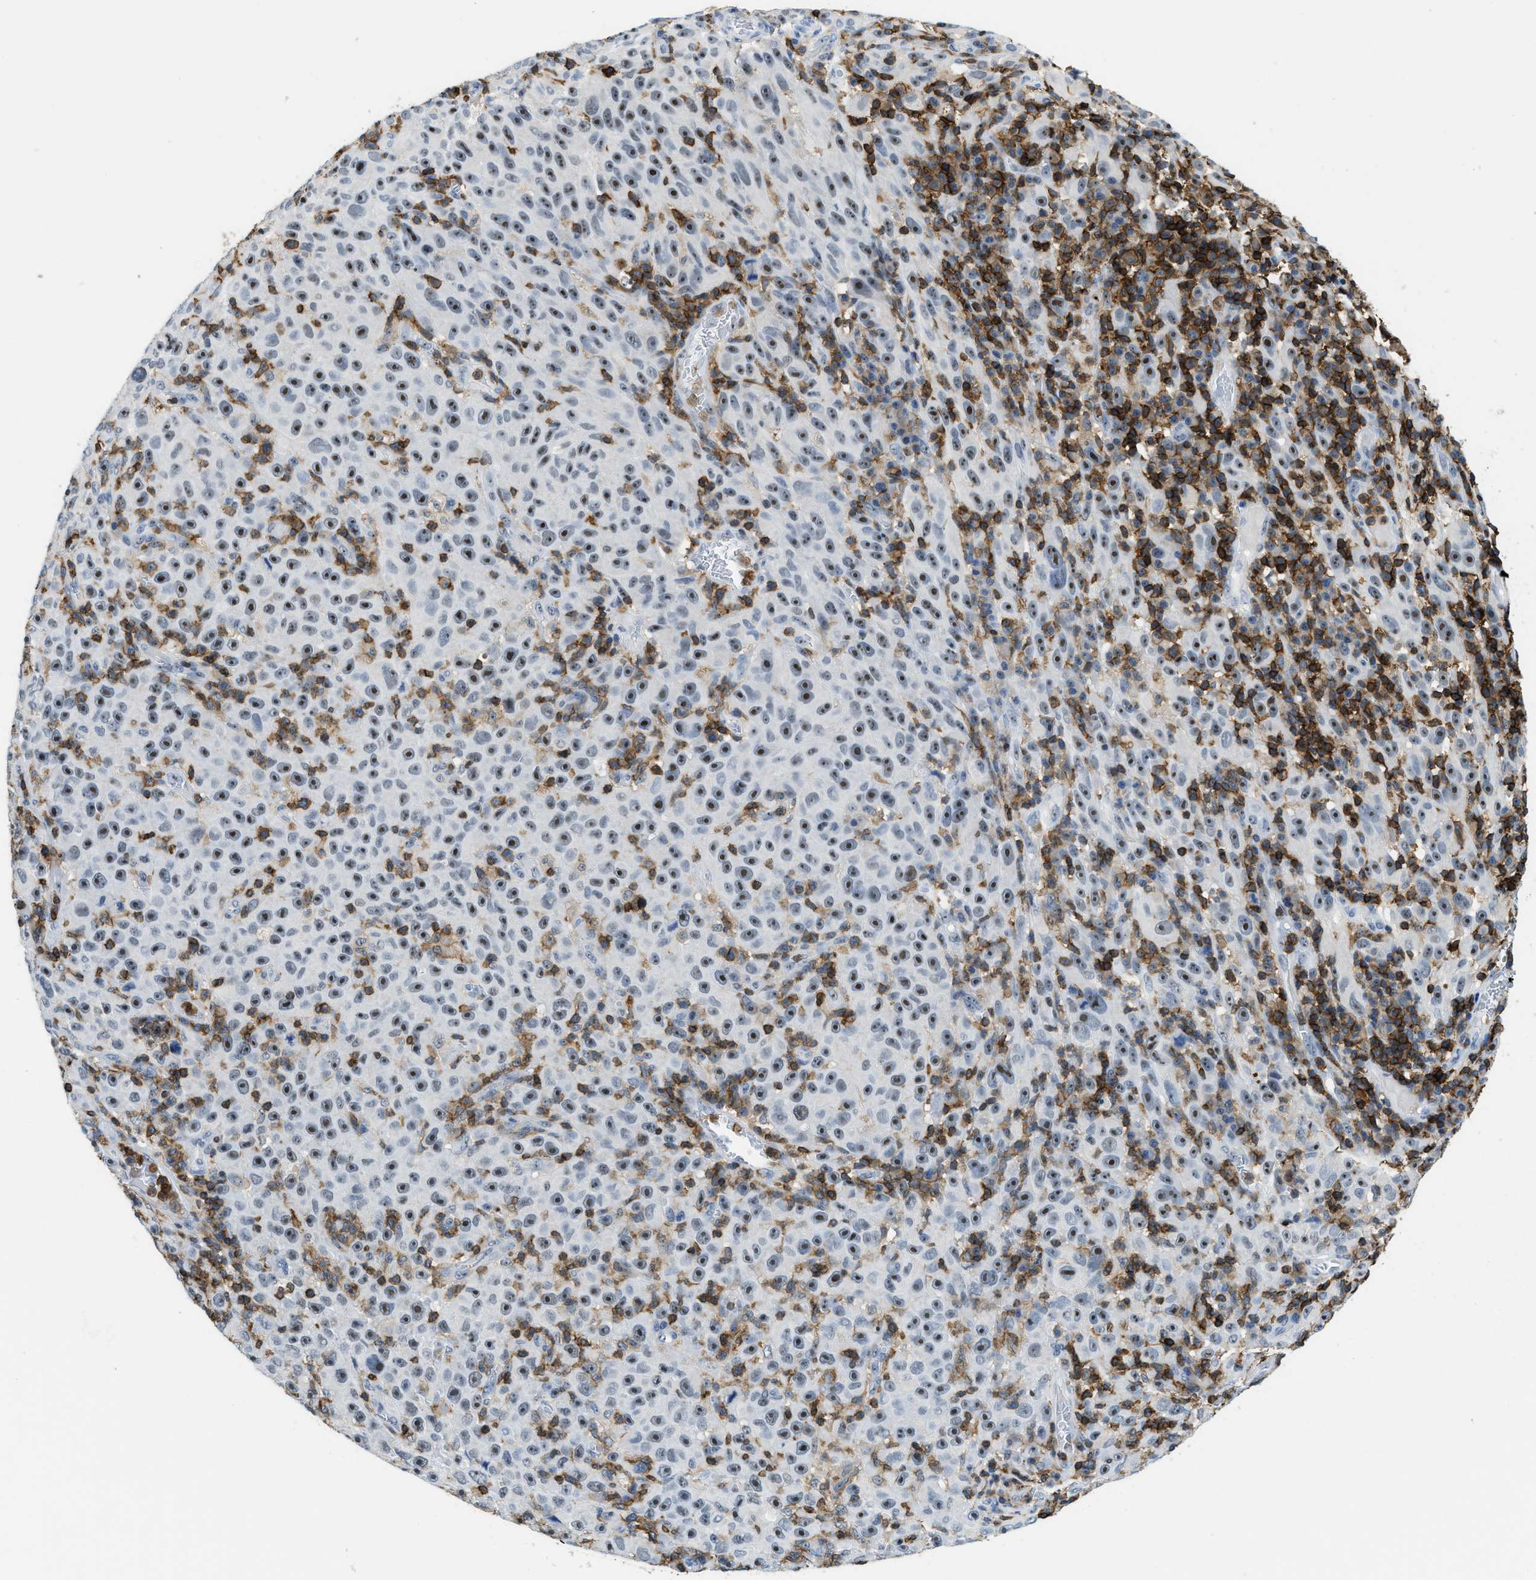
{"staining": {"intensity": "moderate", "quantity": "25%-75%", "location": "nuclear"}, "tissue": "melanoma", "cell_type": "Tumor cells", "image_type": "cancer", "snomed": [{"axis": "morphology", "description": "Malignant melanoma, NOS"}, {"axis": "topography", "description": "Skin"}], "caption": "Immunohistochemical staining of human malignant melanoma shows moderate nuclear protein staining in approximately 25%-75% of tumor cells. (Stains: DAB (3,3'-diaminobenzidine) in brown, nuclei in blue, Microscopy: brightfield microscopy at high magnification).", "gene": "FAM151A", "patient": {"sex": "female", "age": 82}}